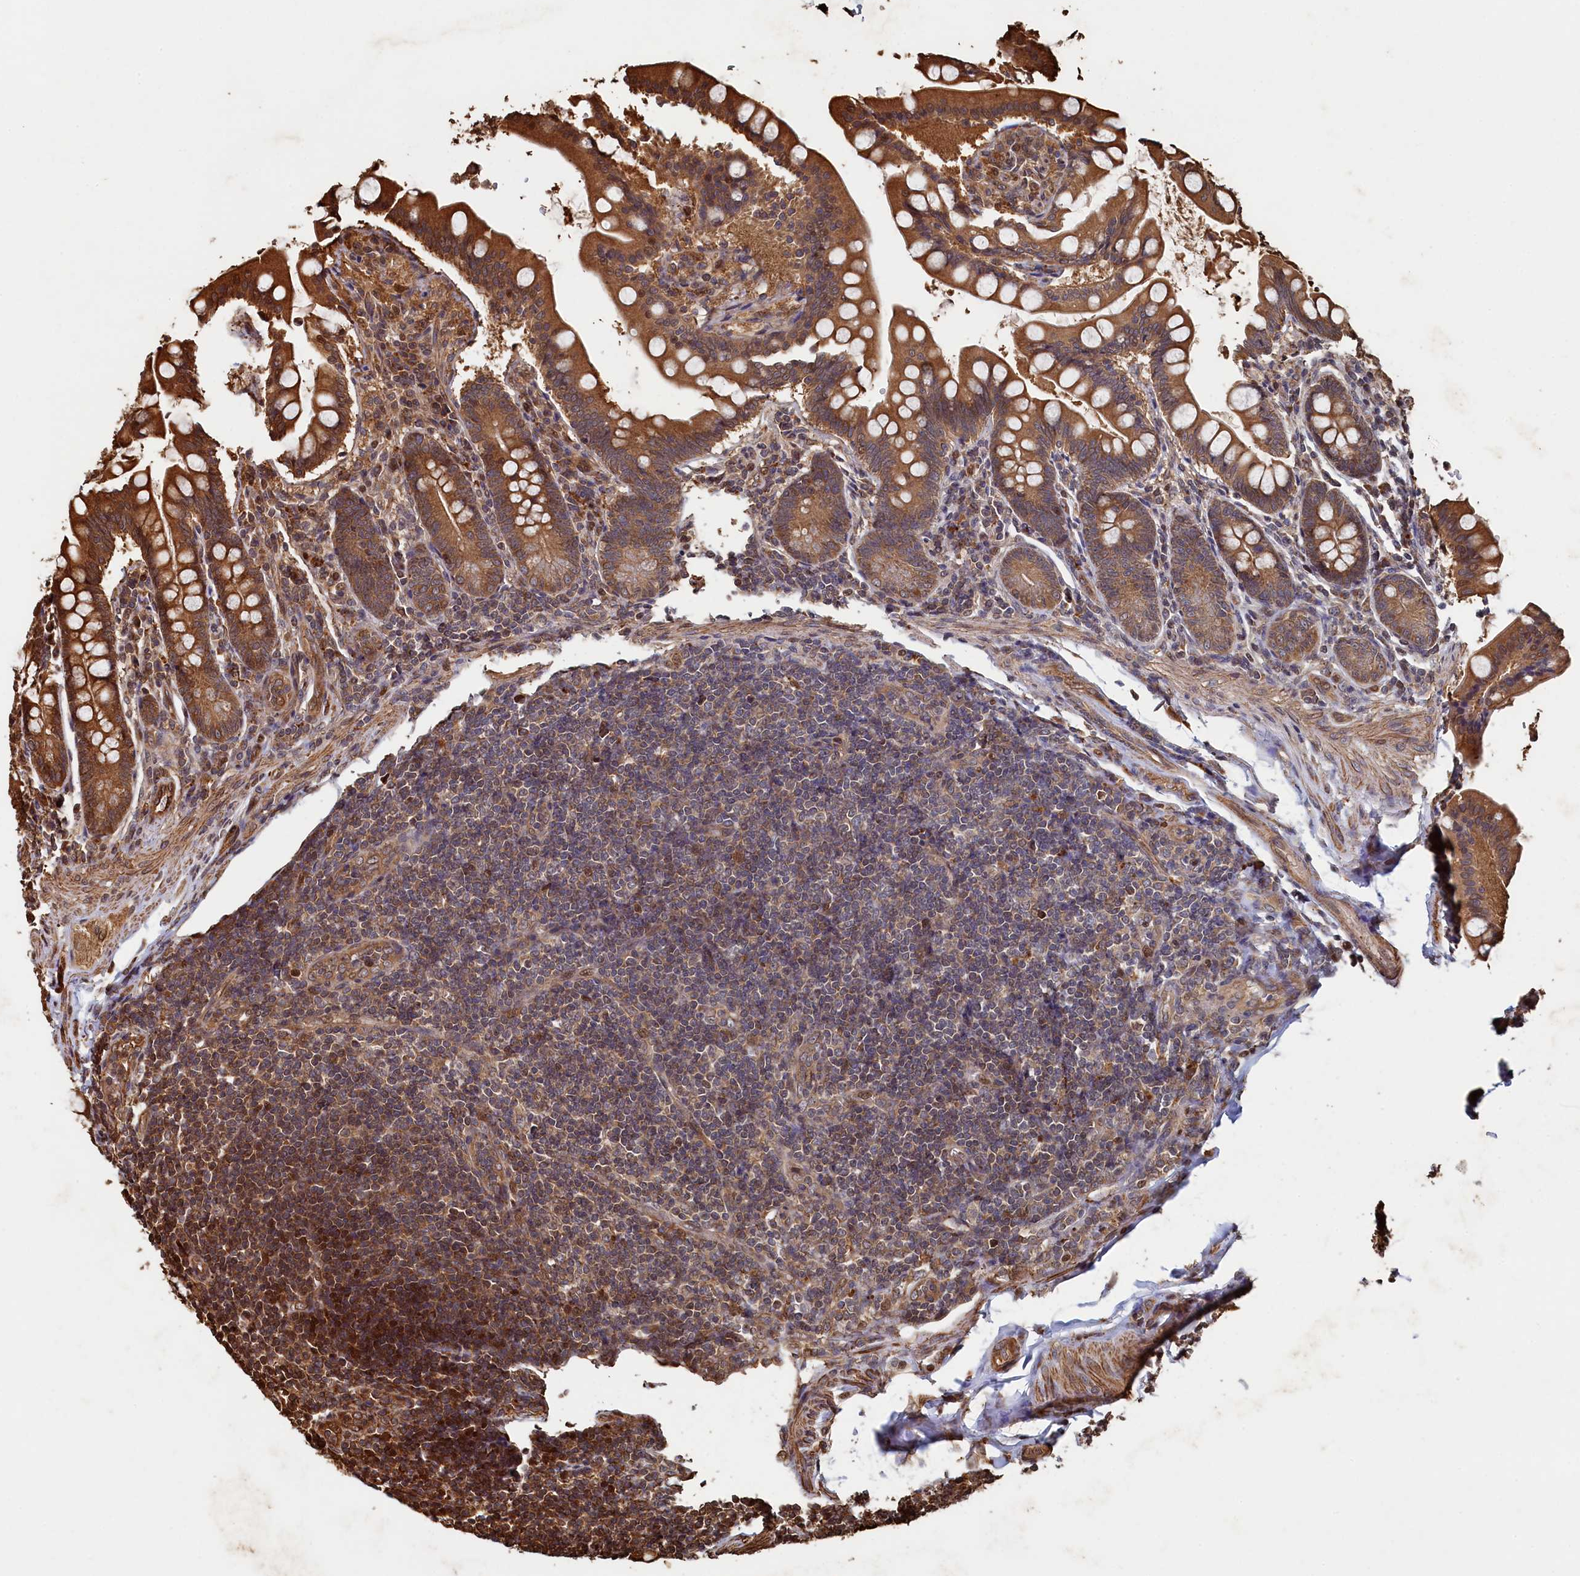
{"staining": {"intensity": "strong", "quantity": ">75%", "location": "cytoplasmic/membranous"}, "tissue": "small intestine", "cell_type": "Glandular cells", "image_type": "normal", "snomed": [{"axis": "morphology", "description": "Normal tissue, NOS"}, {"axis": "topography", "description": "Small intestine"}], "caption": "This micrograph exhibits unremarkable small intestine stained with immunohistochemistry (IHC) to label a protein in brown. The cytoplasmic/membranous of glandular cells show strong positivity for the protein. Nuclei are counter-stained blue.", "gene": "PIGN", "patient": {"sex": "male", "age": 7}}